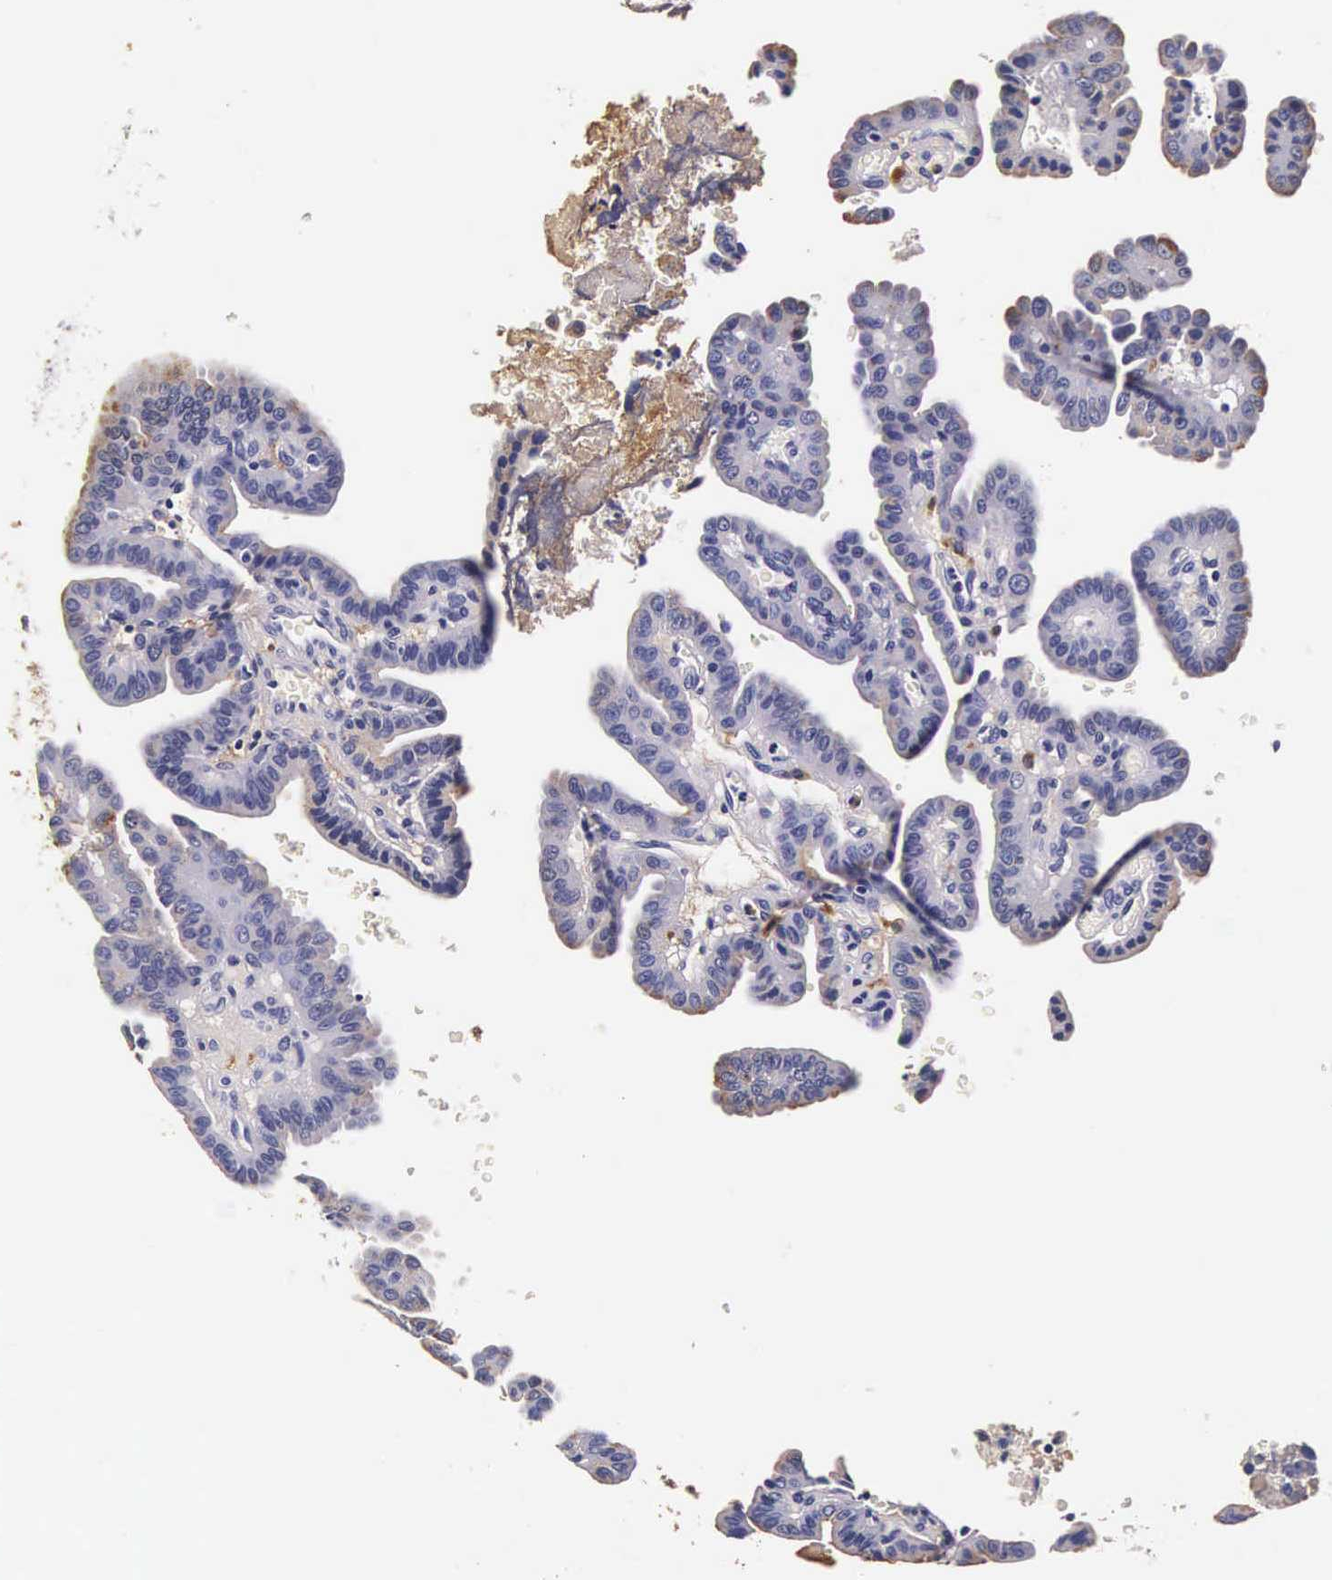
{"staining": {"intensity": "moderate", "quantity": "25%-75%", "location": "cytoplasmic/membranous"}, "tissue": "thyroid cancer", "cell_type": "Tumor cells", "image_type": "cancer", "snomed": [{"axis": "morphology", "description": "Papillary adenocarcinoma, NOS"}, {"axis": "topography", "description": "Thyroid gland"}], "caption": "The micrograph reveals immunohistochemical staining of thyroid cancer. There is moderate cytoplasmic/membranous staining is identified in approximately 25%-75% of tumor cells. (Brightfield microscopy of DAB IHC at high magnification).", "gene": "CTSB", "patient": {"sex": "male", "age": 87}}